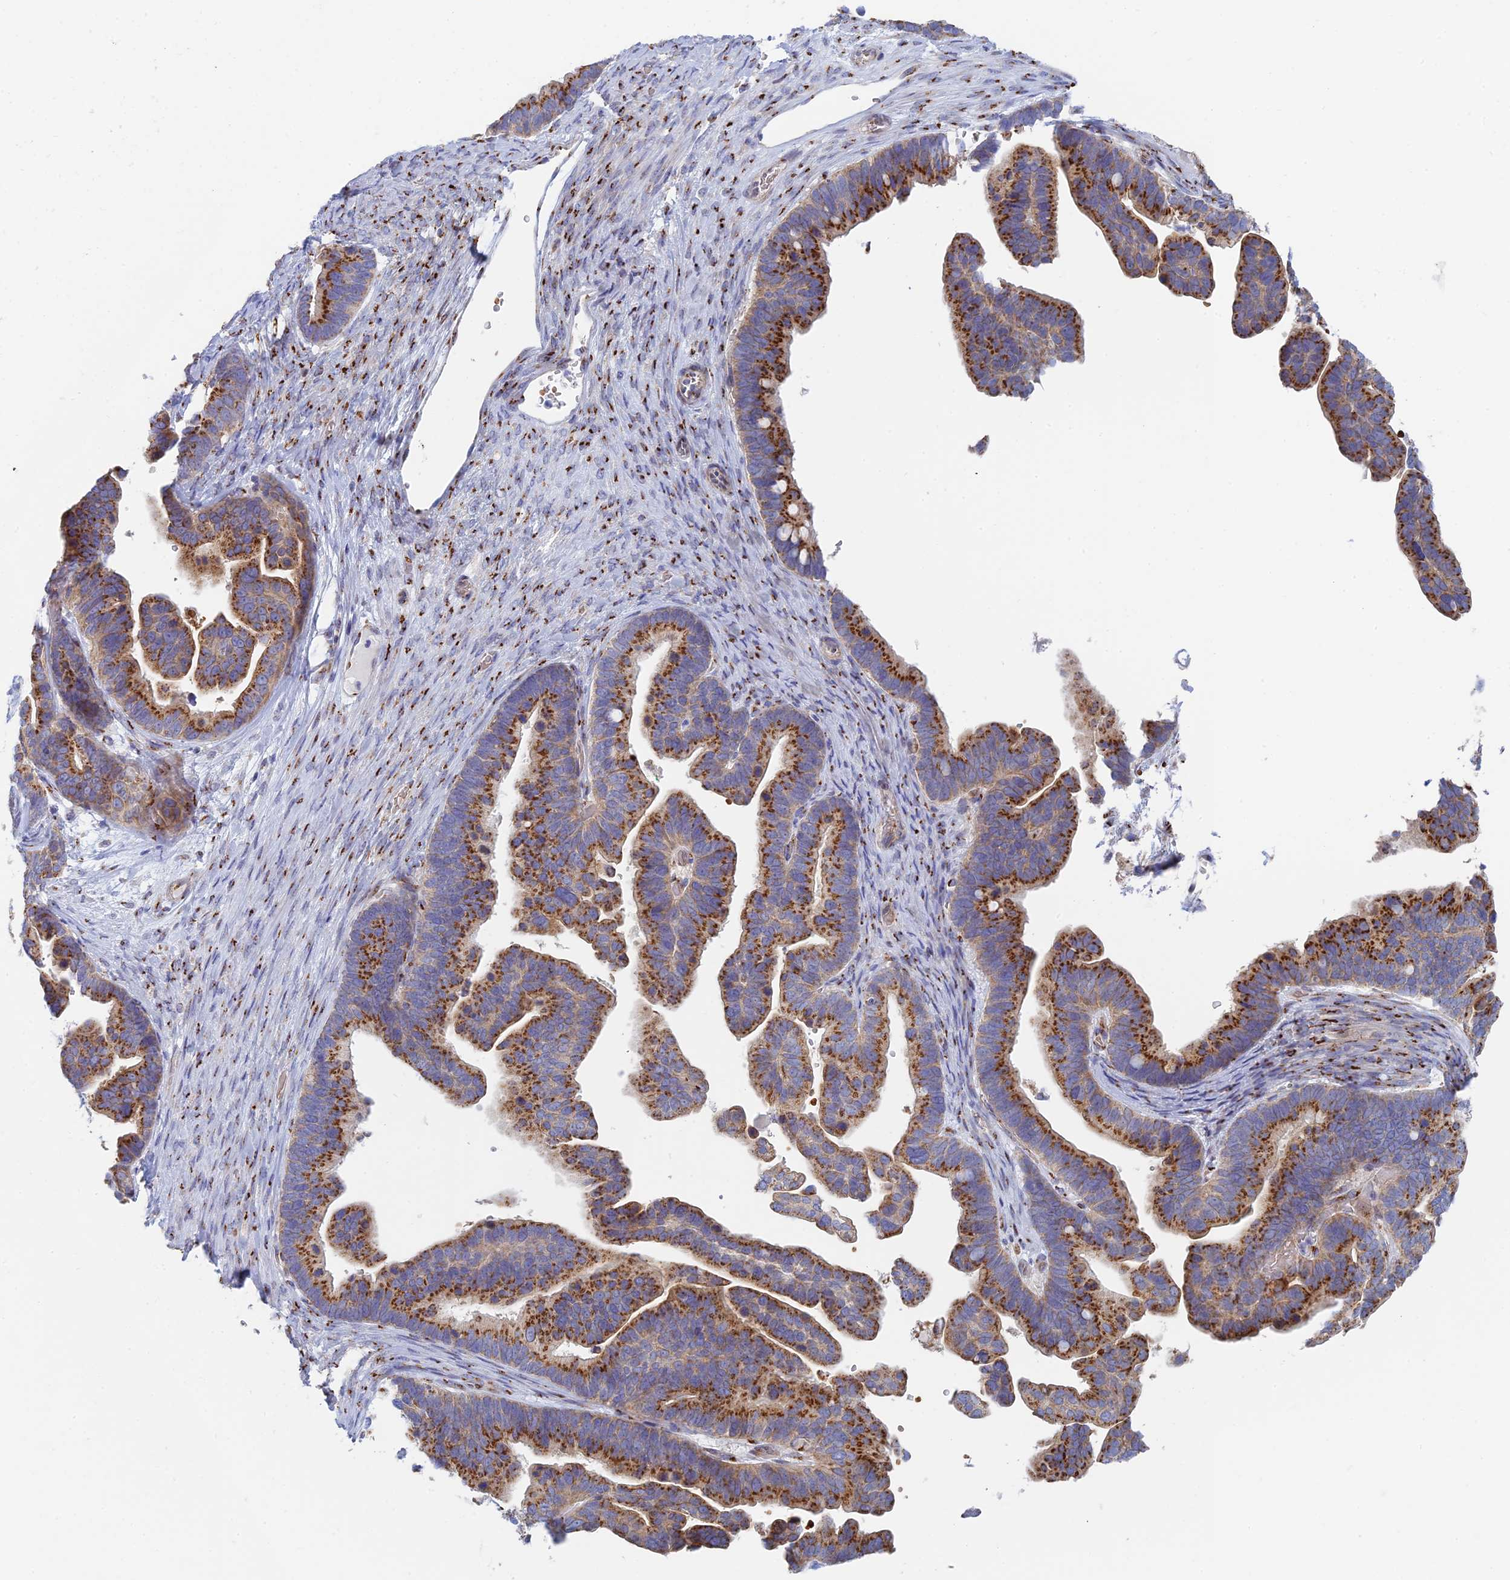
{"staining": {"intensity": "strong", "quantity": ">75%", "location": "cytoplasmic/membranous"}, "tissue": "ovarian cancer", "cell_type": "Tumor cells", "image_type": "cancer", "snomed": [{"axis": "morphology", "description": "Cystadenocarcinoma, serous, NOS"}, {"axis": "topography", "description": "Ovary"}], "caption": "Immunohistochemistry (DAB) staining of ovarian cancer (serous cystadenocarcinoma) exhibits strong cytoplasmic/membranous protein staining in approximately >75% of tumor cells.", "gene": "HS2ST1", "patient": {"sex": "female", "age": 56}}